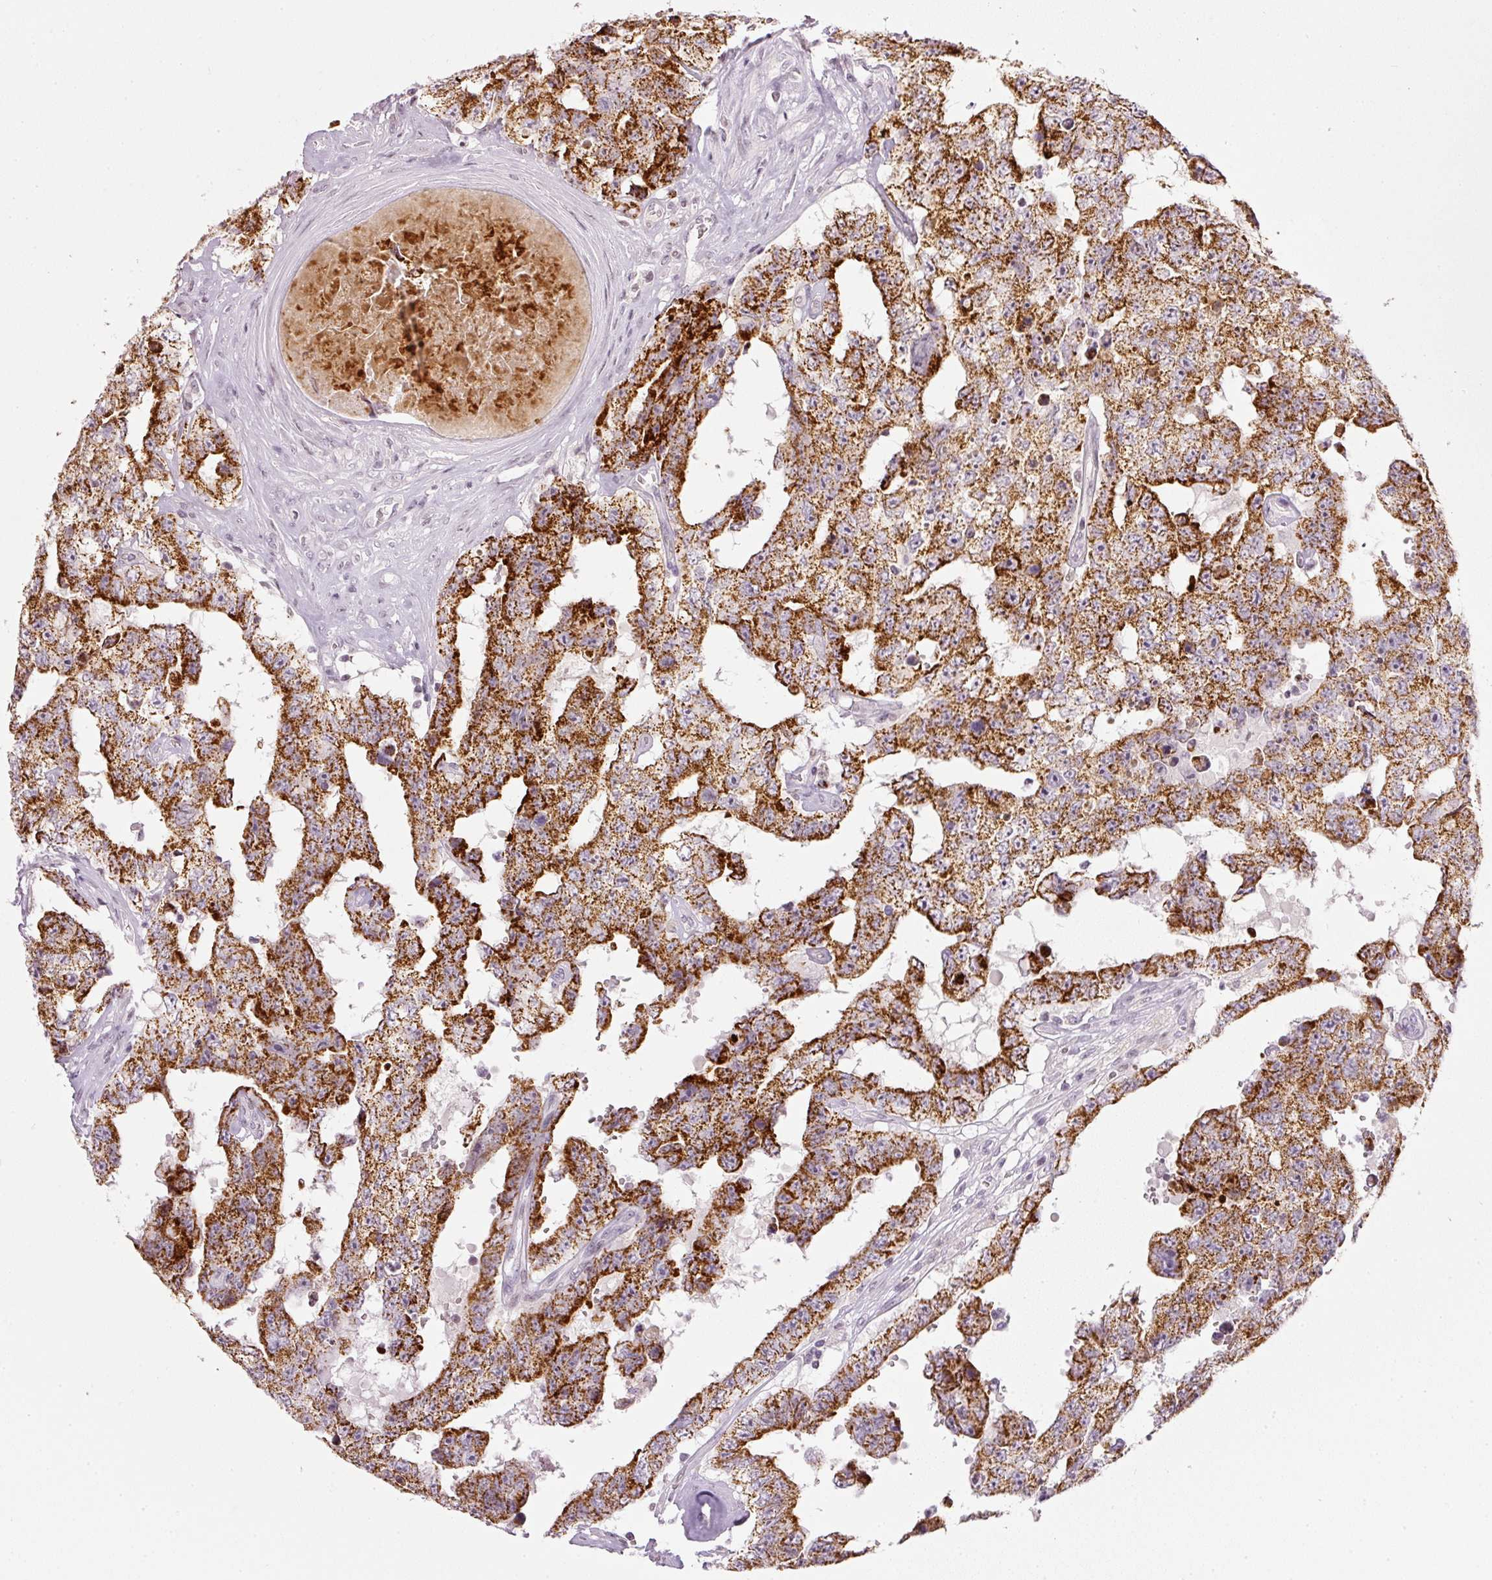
{"staining": {"intensity": "strong", "quantity": ">75%", "location": "cytoplasmic/membranous"}, "tissue": "testis cancer", "cell_type": "Tumor cells", "image_type": "cancer", "snomed": [{"axis": "morphology", "description": "Normal tissue, NOS"}, {"axis": "morphology", "description": "Carcinoma, Embryonal, NOS"}, {"axis": "topography", "description": "Testis"}, {"axis": "topography", "description": "Epididymis"}], "caption": "A histopathology image showing strong cytoplasmic/membranous staining in about >75% of tumor cells in testis cancer, as visualized by brown immunohistochemical staining.", "gene": "NRDE2", "patient": {"sex": "male", "age": 25}}